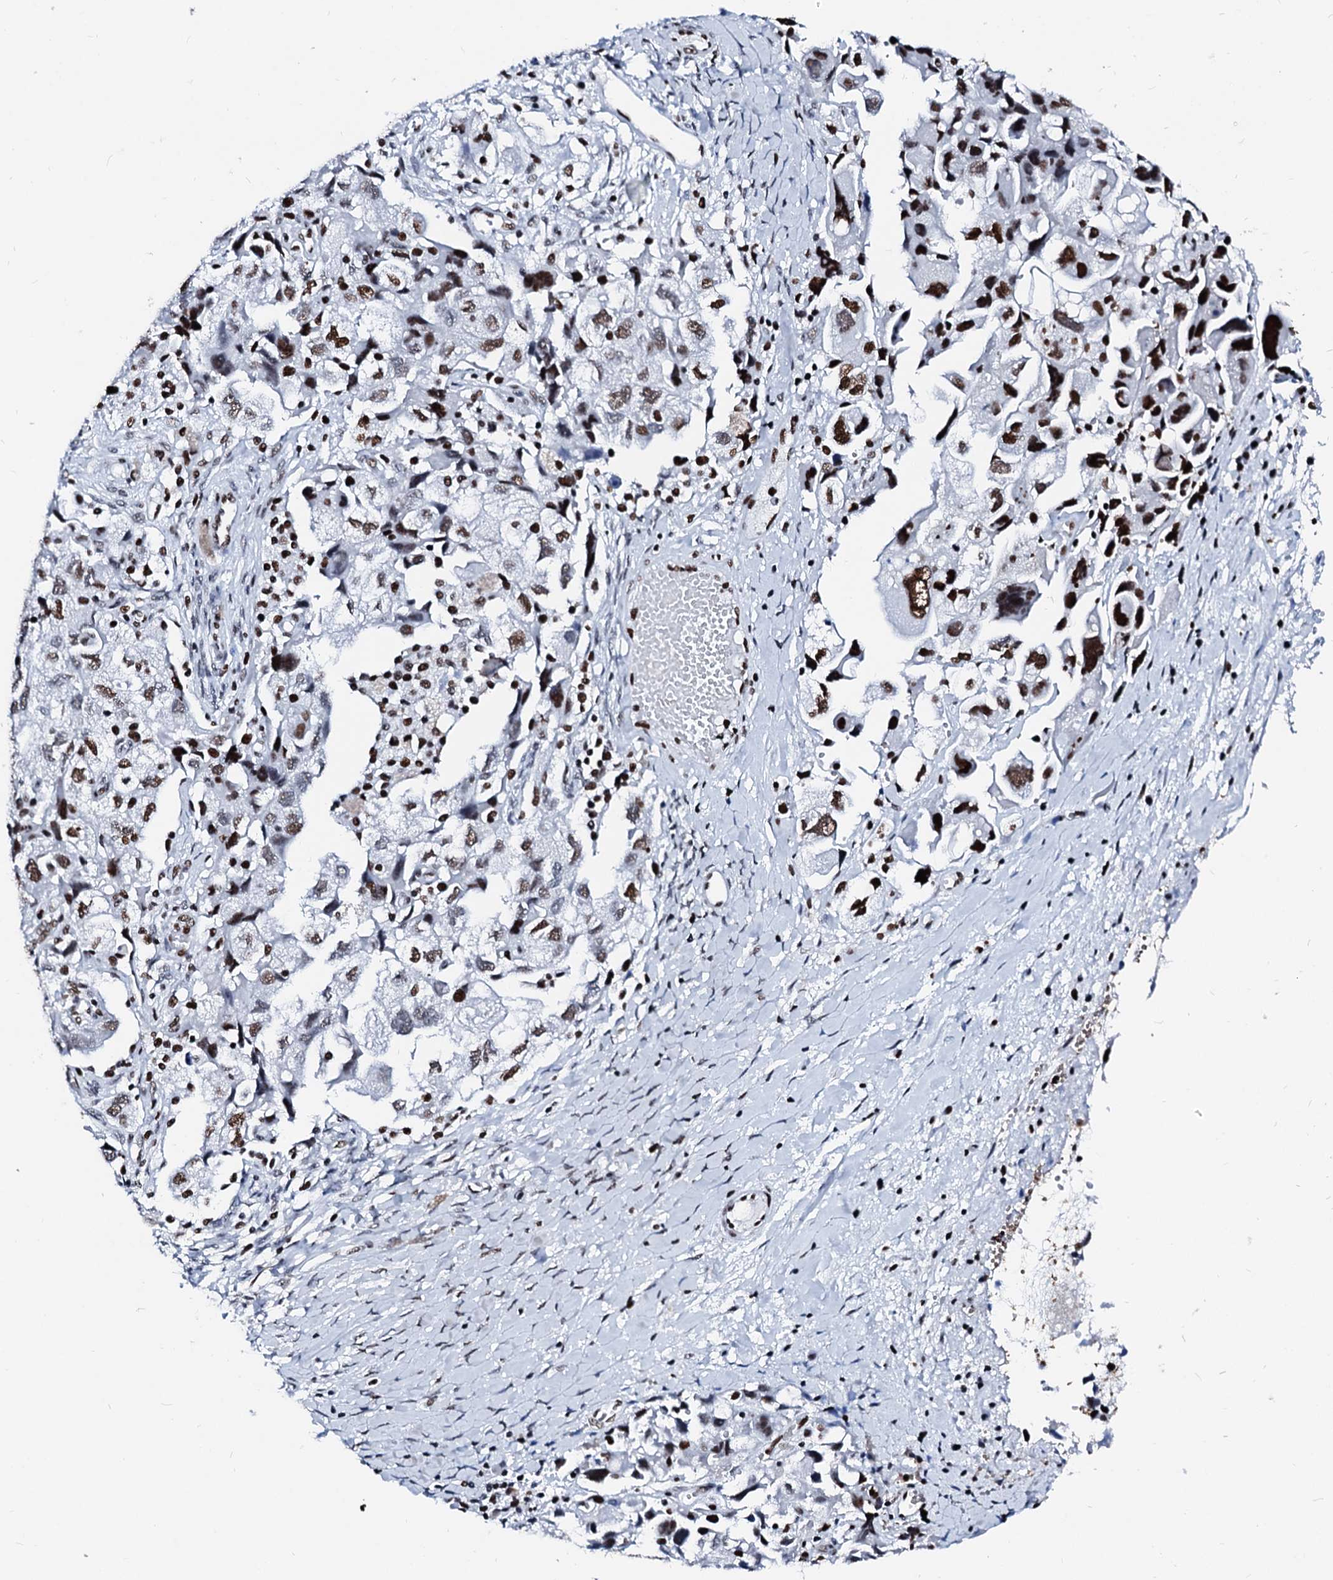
{"staining": {"intensity": "moderate", "quantity": ">75%", "location": "nuclear"}, "tissue": "ovarian cancer", "cell_type": "Tumor cells", "image_type": "cancer", "snomed": [{"axis": "morphology", "description": "Carcinoma, NOS"}, {"axis": "morphology", "description": "Cystadenocarcinoma, serous, NOS"}, {"axis": "topography", "description": "Ovary"}], "caption": "Ovarian cancer was stained to show a protein in brown. There is medium levels of moderate nuclear staining in approximately >75% of tumor cells.", "gene": "RALY", "patient": {"sex": "female", "age": 69}}